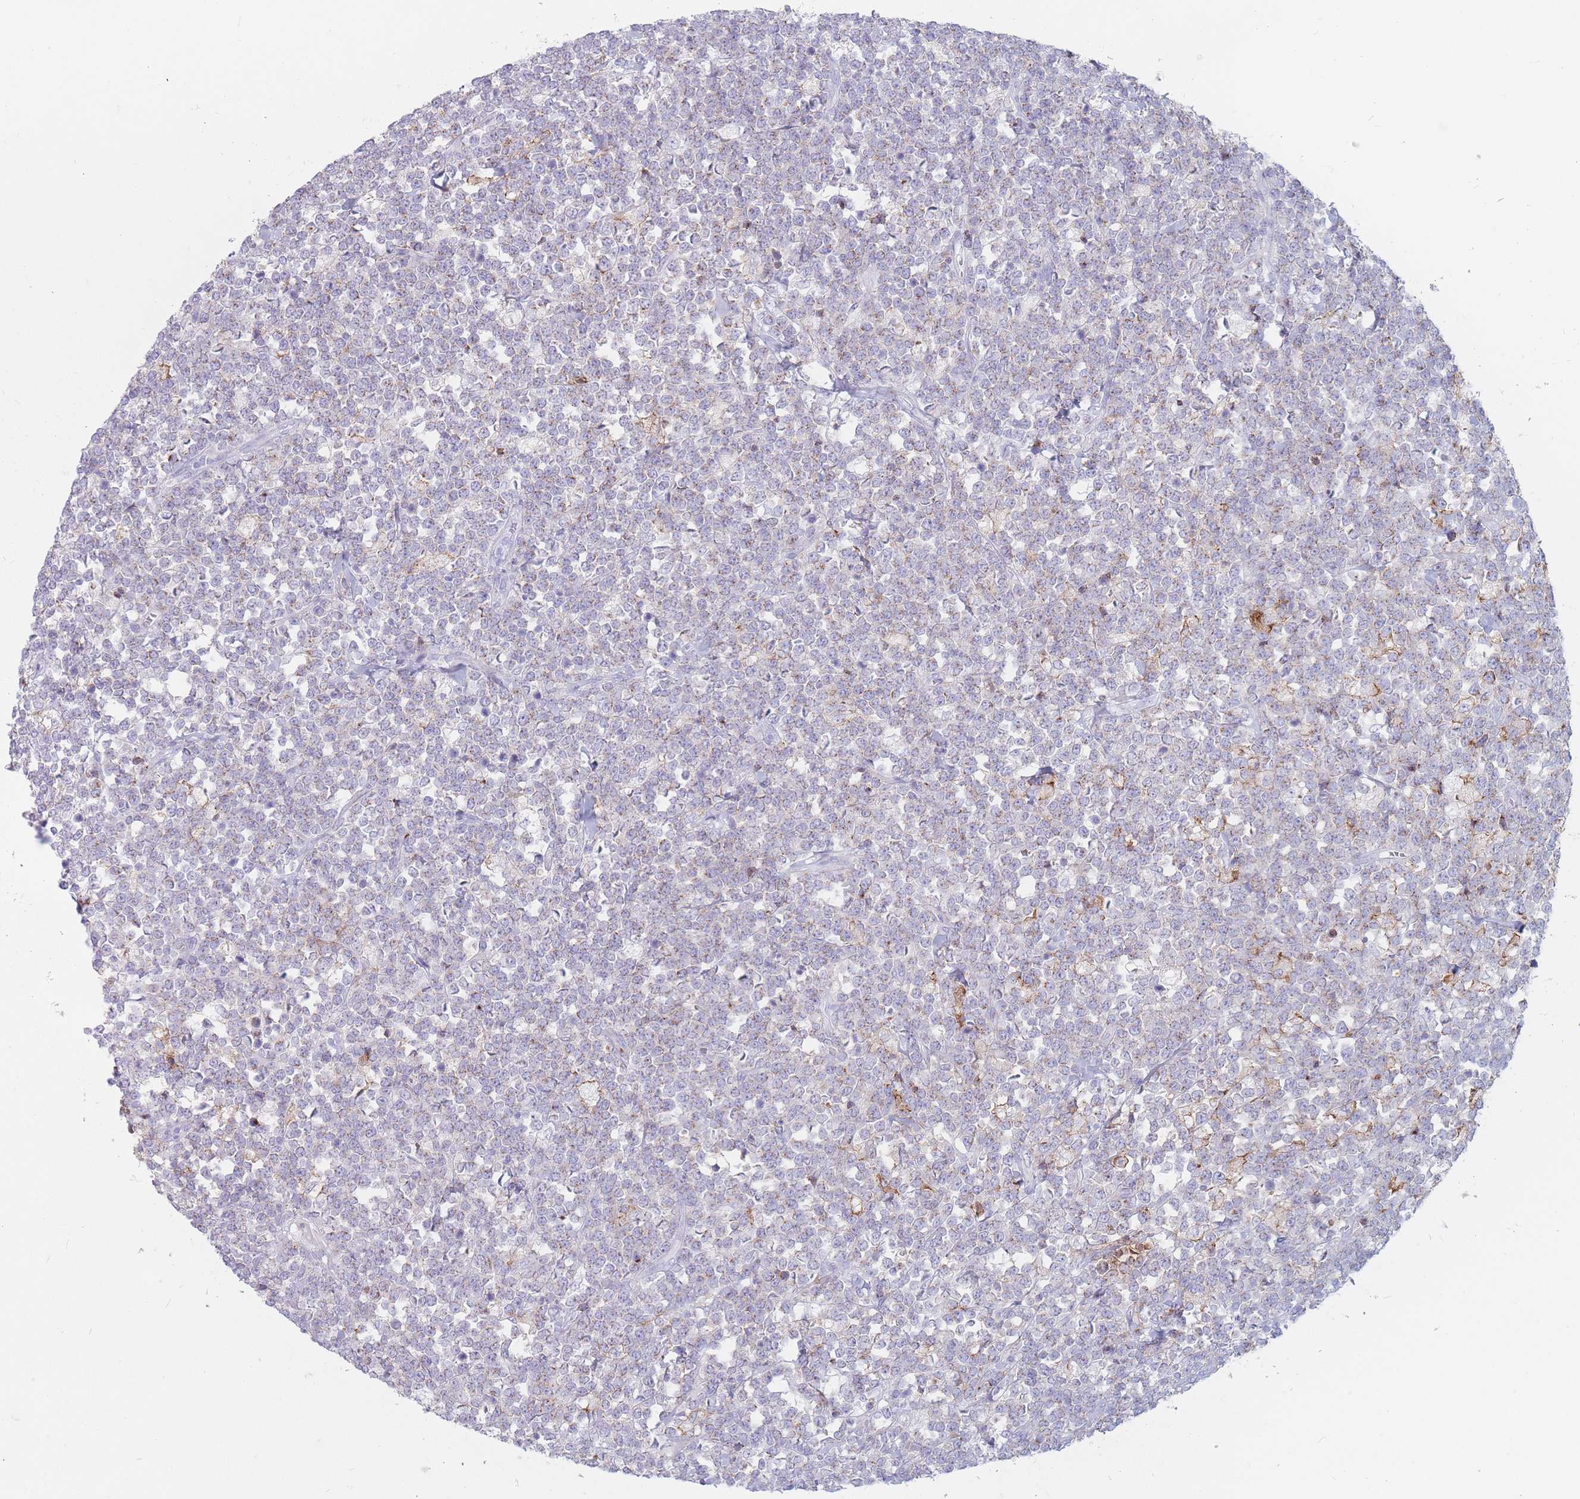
{"staining": {"intensity": "weak", "quantity": "<25%", "location": "cytoplasmic/membranous"}, "tissue": "lymphoma", "cell_type": "Tumor cells", "image_type": "cancer", "snomed": [{"axis": "morphology", "description": "Malignant lymphoma, non-Hodgkin's type, High grade"}, {"axis": "topography", "description": "Small intestine"}], "caption": "Tumor cells are negative for brown protein staining in malignant lymphoma, non-Hodgkin's type (high-grade).", "gene": "ST3GAL5", "patient": {"sex": "male", "age": 8}}